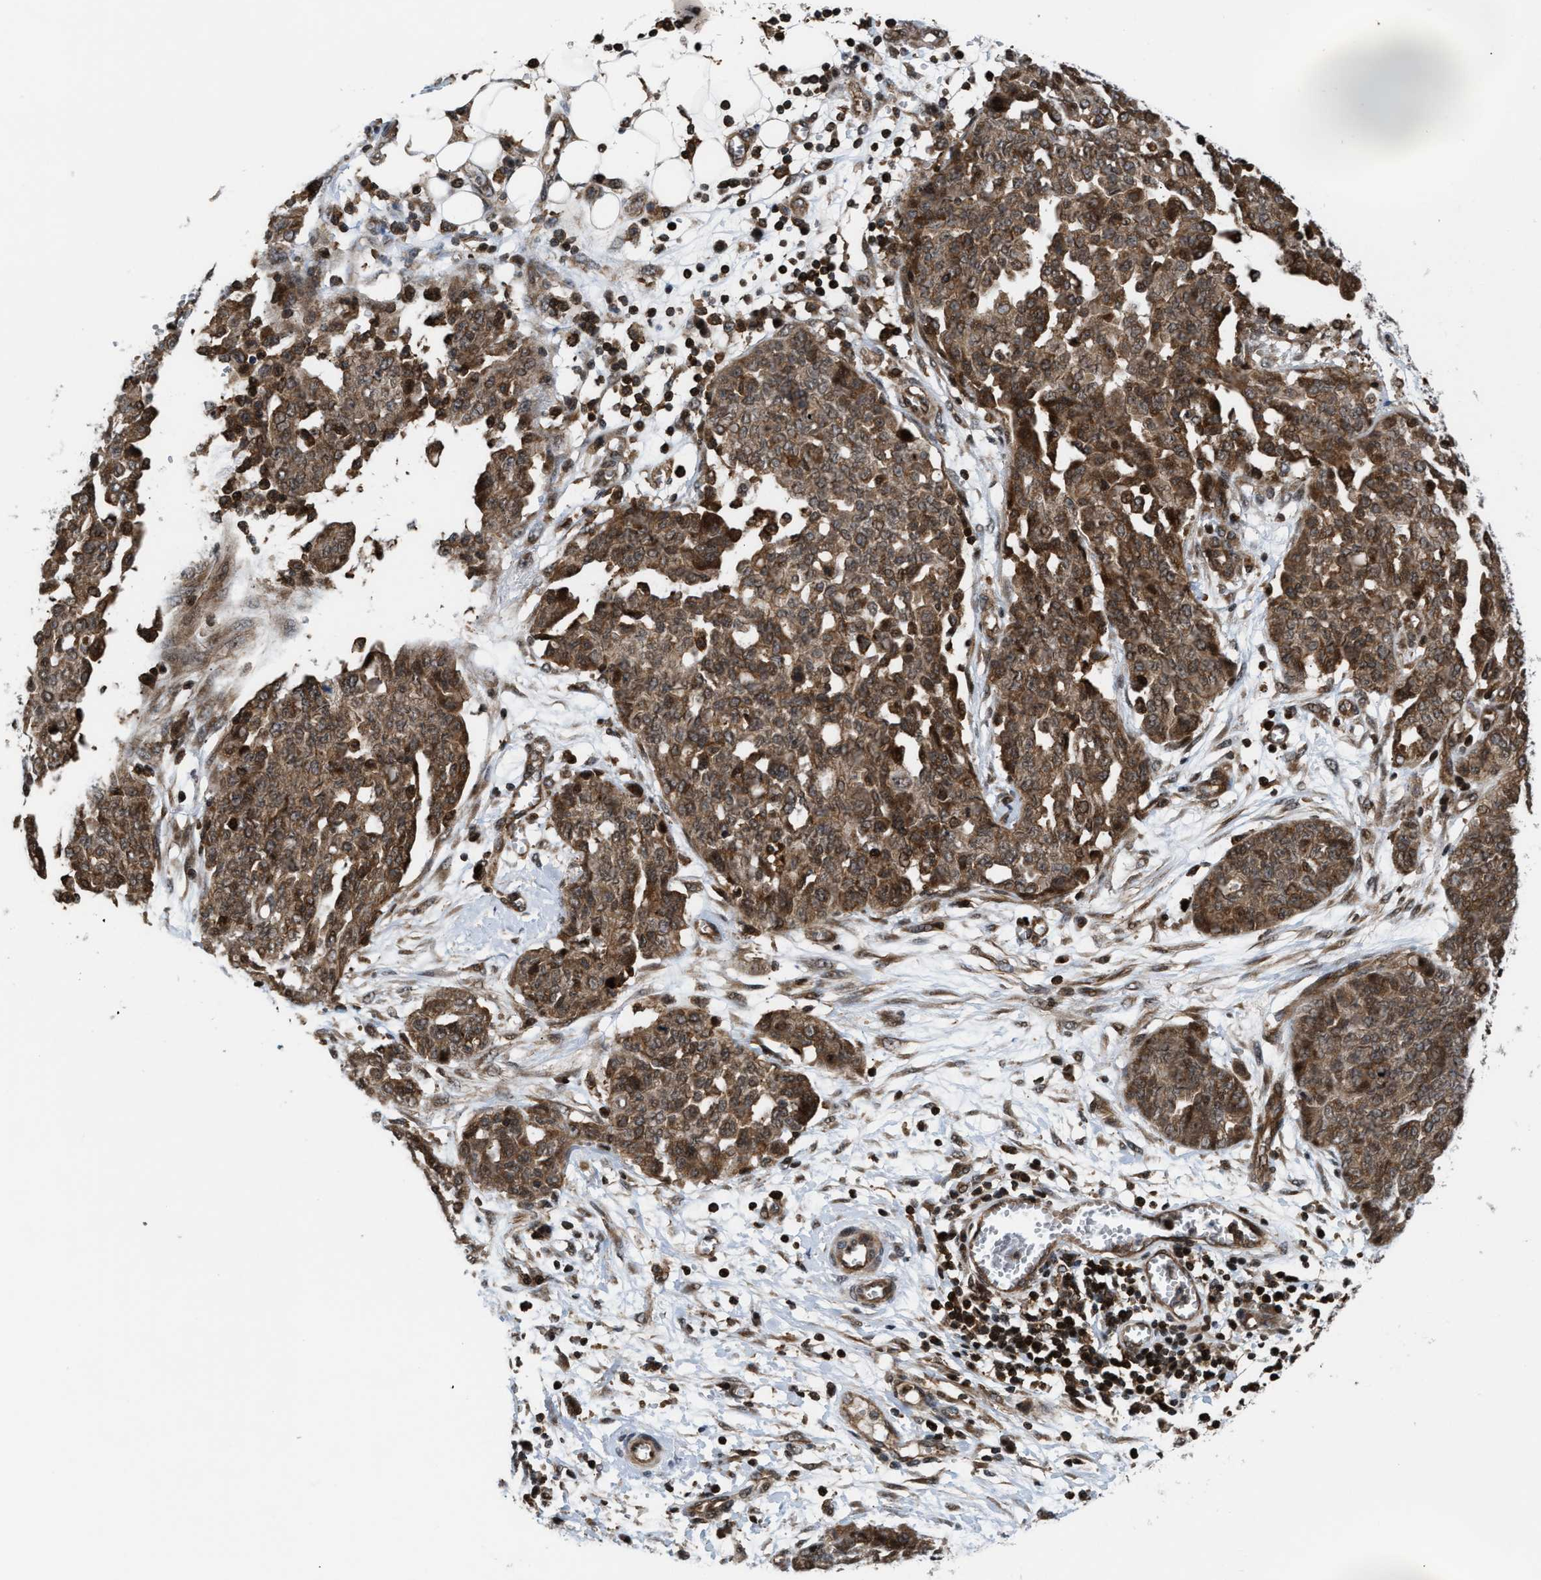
{"staining": {"intensity": "moderate", "quantity": ">75%", "location": "cytoplasmic/membranous,nuclear"}, "tissue": "ovarian cancer", "cell_type": "Tumor cells", "image_type": "cancer", "snomed": [{"axis": "morphology", "description": "Cystadenocarcinoma, serous, NOS"}, {"axis": "topography", "description": "Soft tissue"}, {"axis": "topography", "description": "Ovary"}], "caption": "Serous cystadenocarcinoma (ovarian) was stained to show a protein in brown. There is medium levels of moderate cytoplasmic/membranous and nuclear expression in about >75% of tumor cells. (DAB IHC with brightfield microscopy, high magnification).", "gene": "STAU2", "patient": {"sex": "female", "age": 57}}